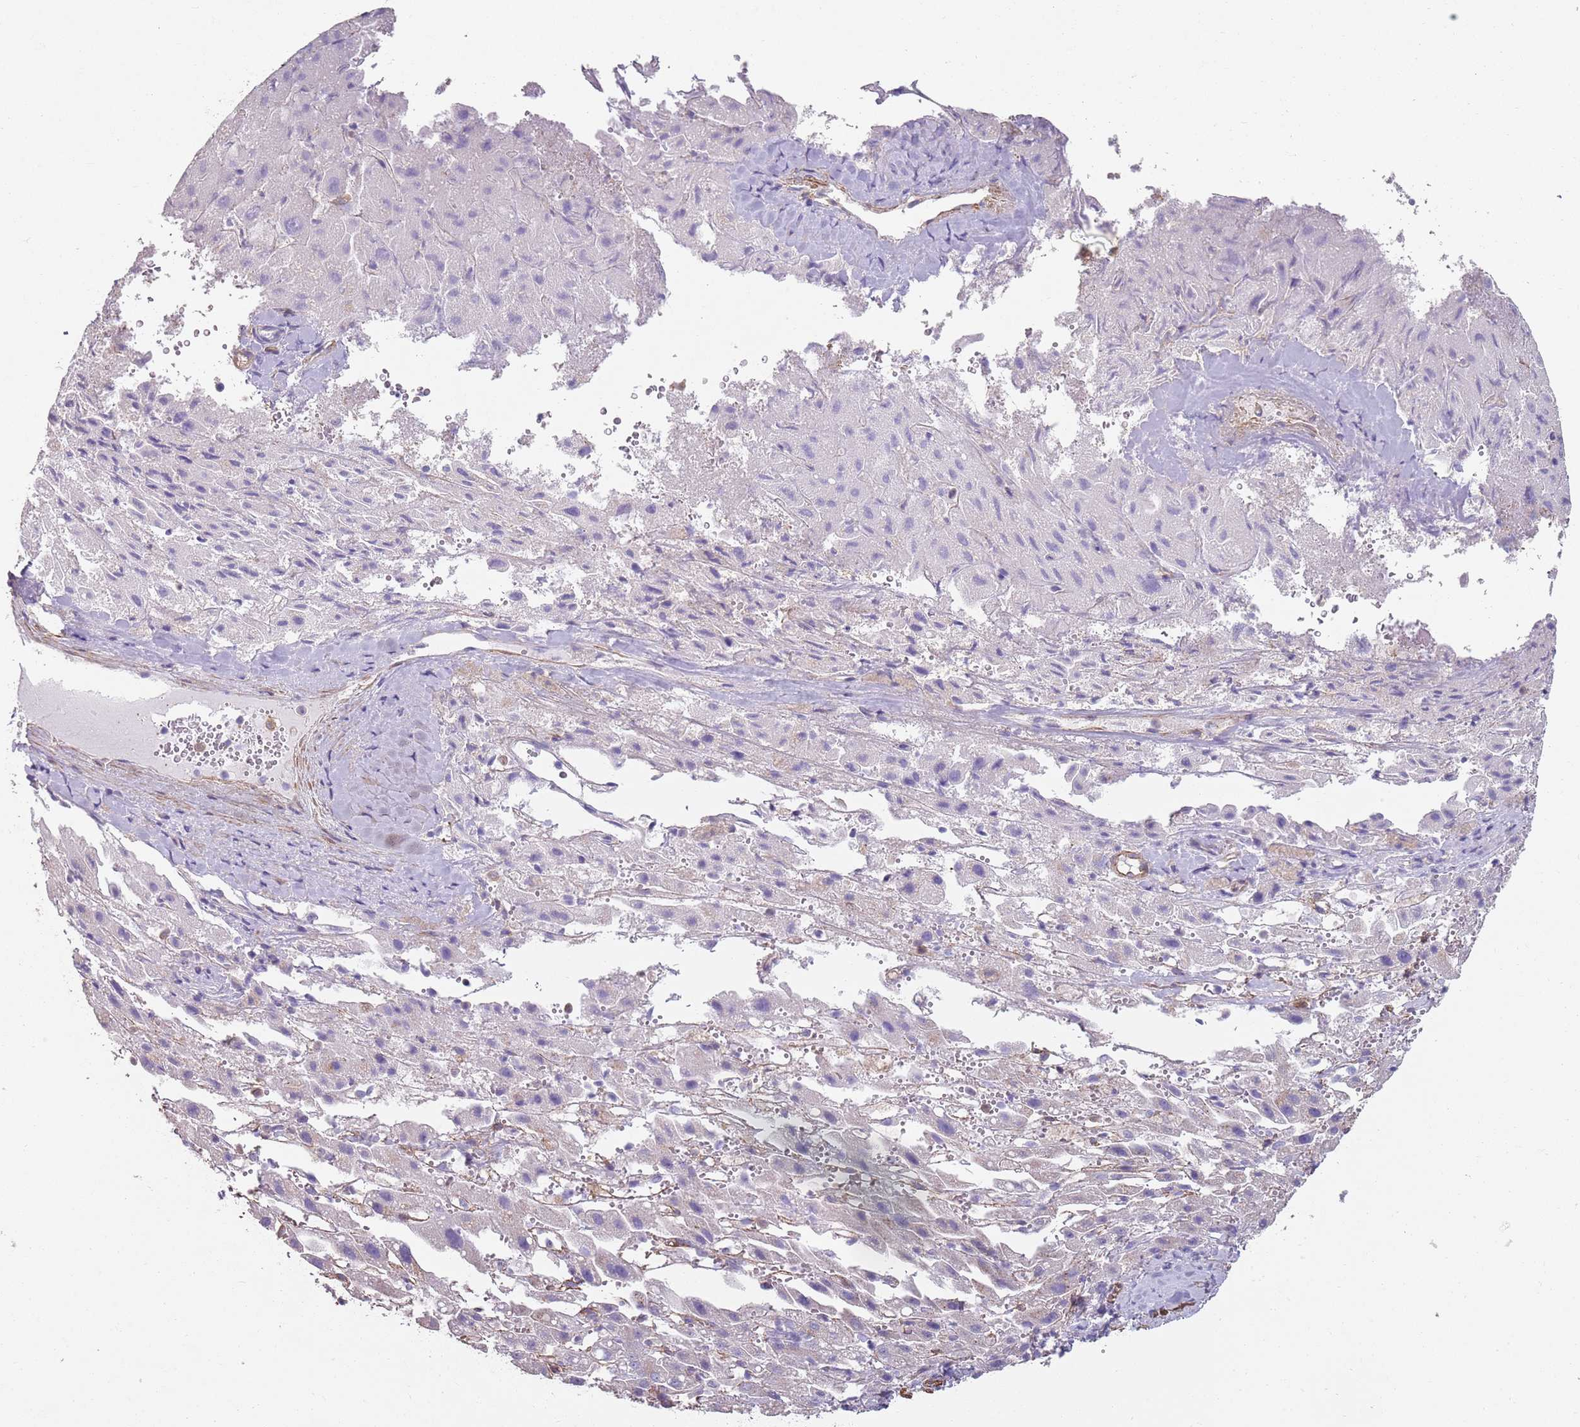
{"staining": {"intensity": "negative", "quantity": "none", "location": "none"}, "tissue": "liver cancer", "cell_type": "Tumor cells", "image_type": "cancer", "snomed": [{"axis": "morphology", "description": "Carcinoma, Hepatocellular, NOS"}, {"axis": "topography", "description": "Liver"}], "caption": "Micrograph shows no significant protein expression in tumor cells of liver hepatocellular carcinoma.", "gene": "PHLPP2", "patient": {"sex": "female", "age": 58}}